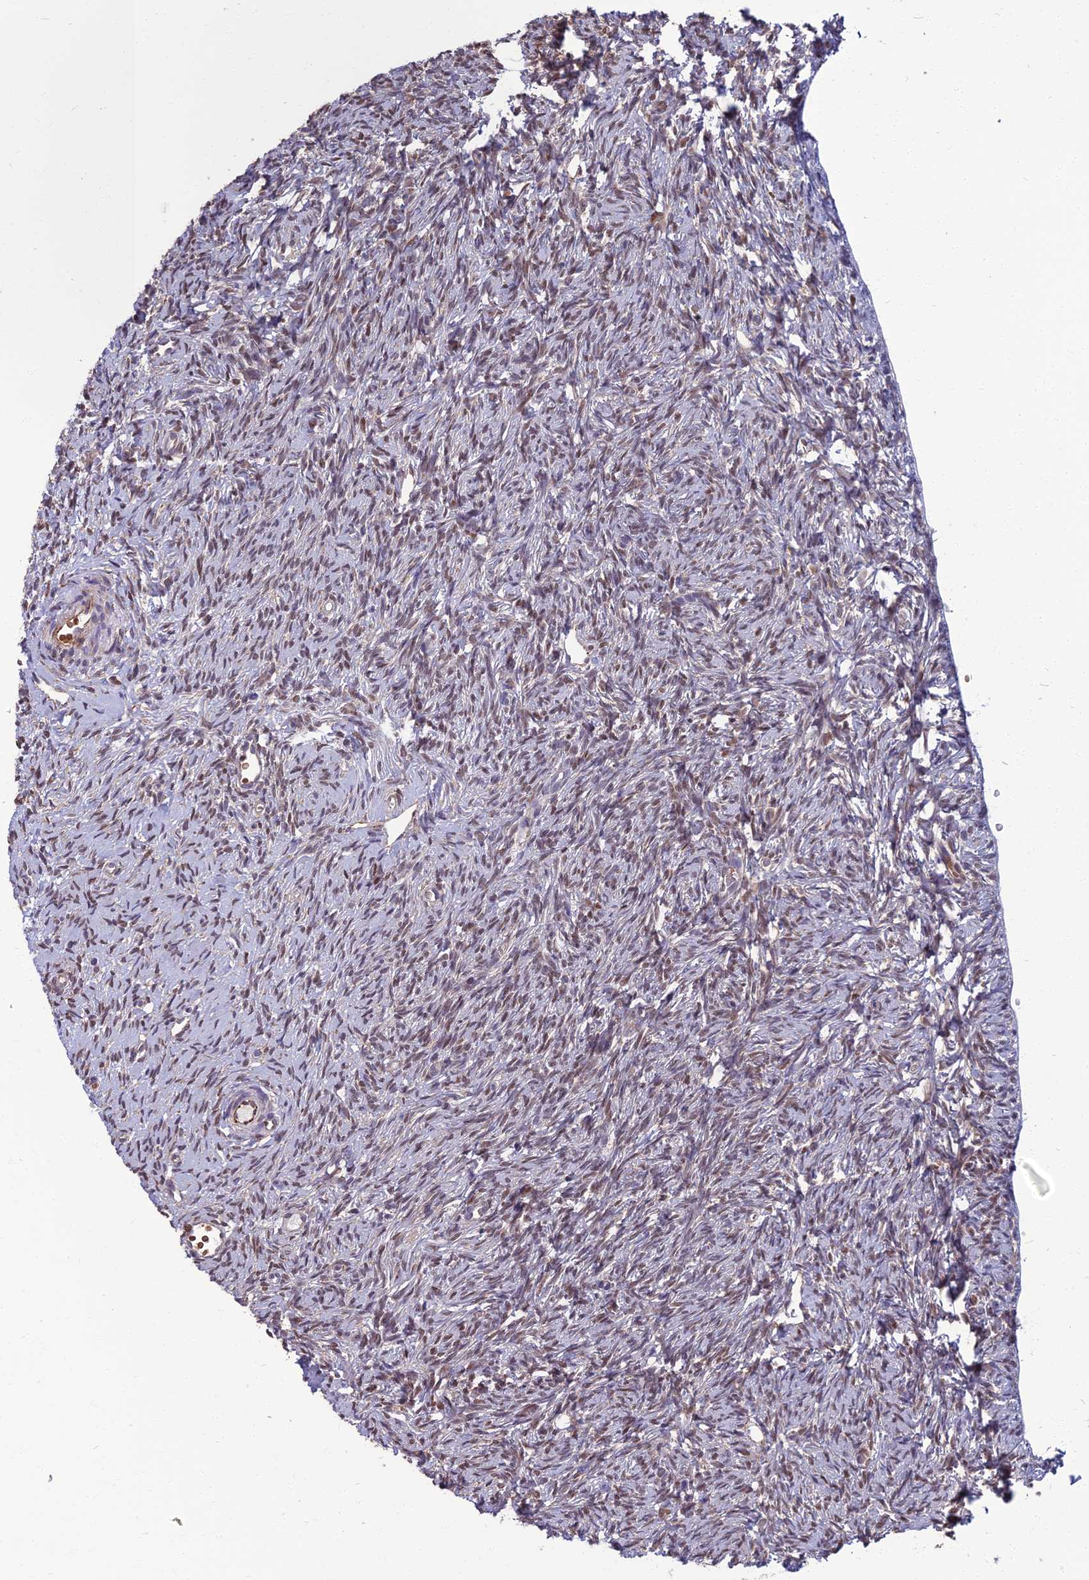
{"staining": {"intensity": "moderate", "quantity": ">75%", "location": "cytoplasmic/membranous,nuclear"}, "tissue": "ovary", "cell_type": "Follicle cells", "image_type": "normal", "snomed": [{"axis": "morphology", "description": "Normal tissue, NOS"}, {"axis": "topography", "description": "Ovary"}], "caption": "A micrograph showing moderate cytoplasmic/membranous,nuclear positivity in about >75% of follicle cells in benign ovary, as visualized by brown immunohistochemical staining.", "gene": "NR4A3", "patient": {"sex": "female", "age": 51}}